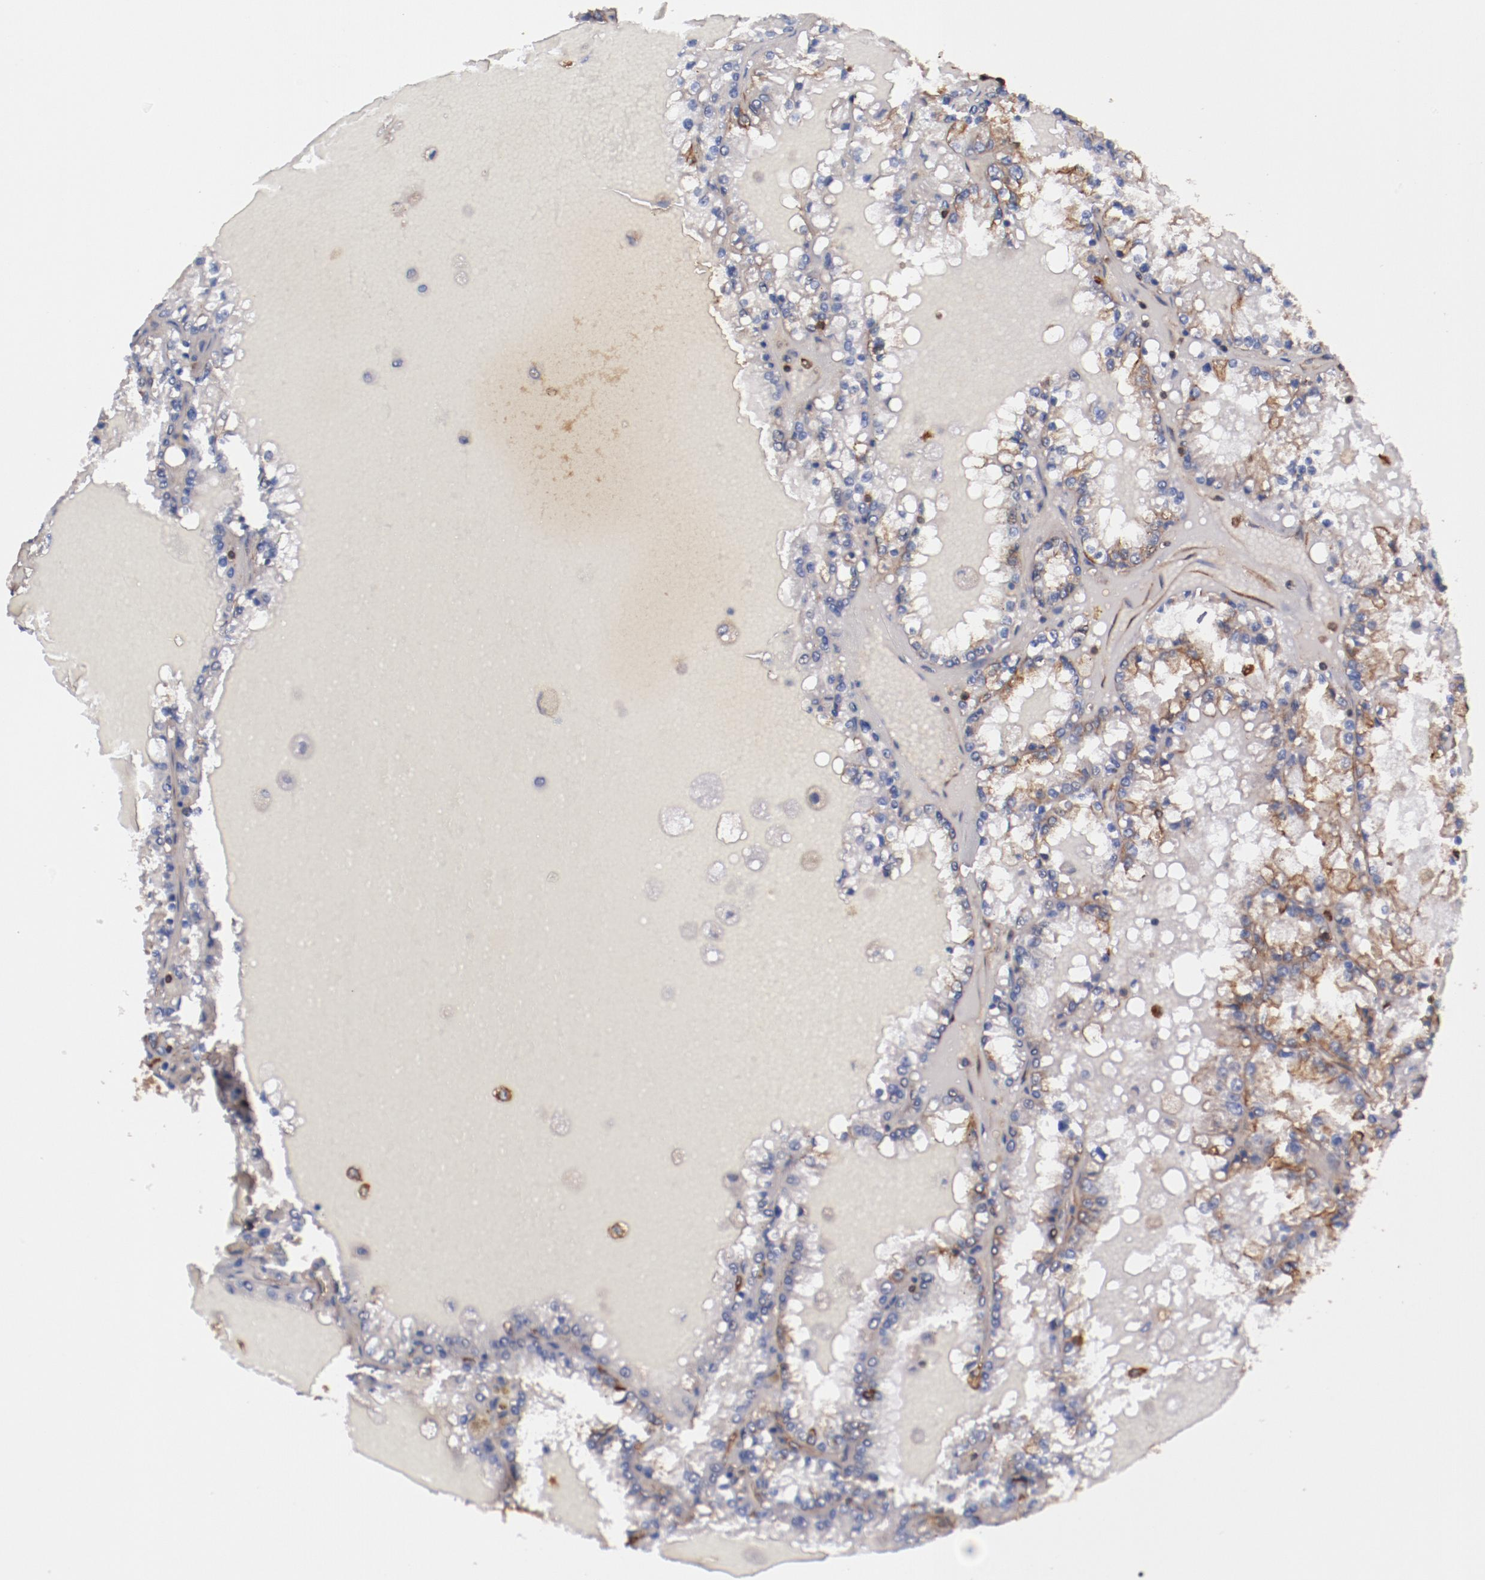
{"staining": {"intensity": "strong", "quantity": "25%-75%", "location": "cytoplasmic/membranous"}, "tissue": "renal cancer", "cell_type": "Tumor cells", "image_type": "cancer", "snomed": [{"axis": "morphology", "description": "Adenocarcinoma, NOS"}, {"axis": "topography", "description": "Kidney"}], "caption": "Human renal cancer (adenocarcinoma) stained for a protein (brown) displays strong cytoplasmic/membranous positive expression in approximately 25%-75% of tumor cells.", "gene": "TMOD3", "patient": {"sex": "female", "age": 56}}